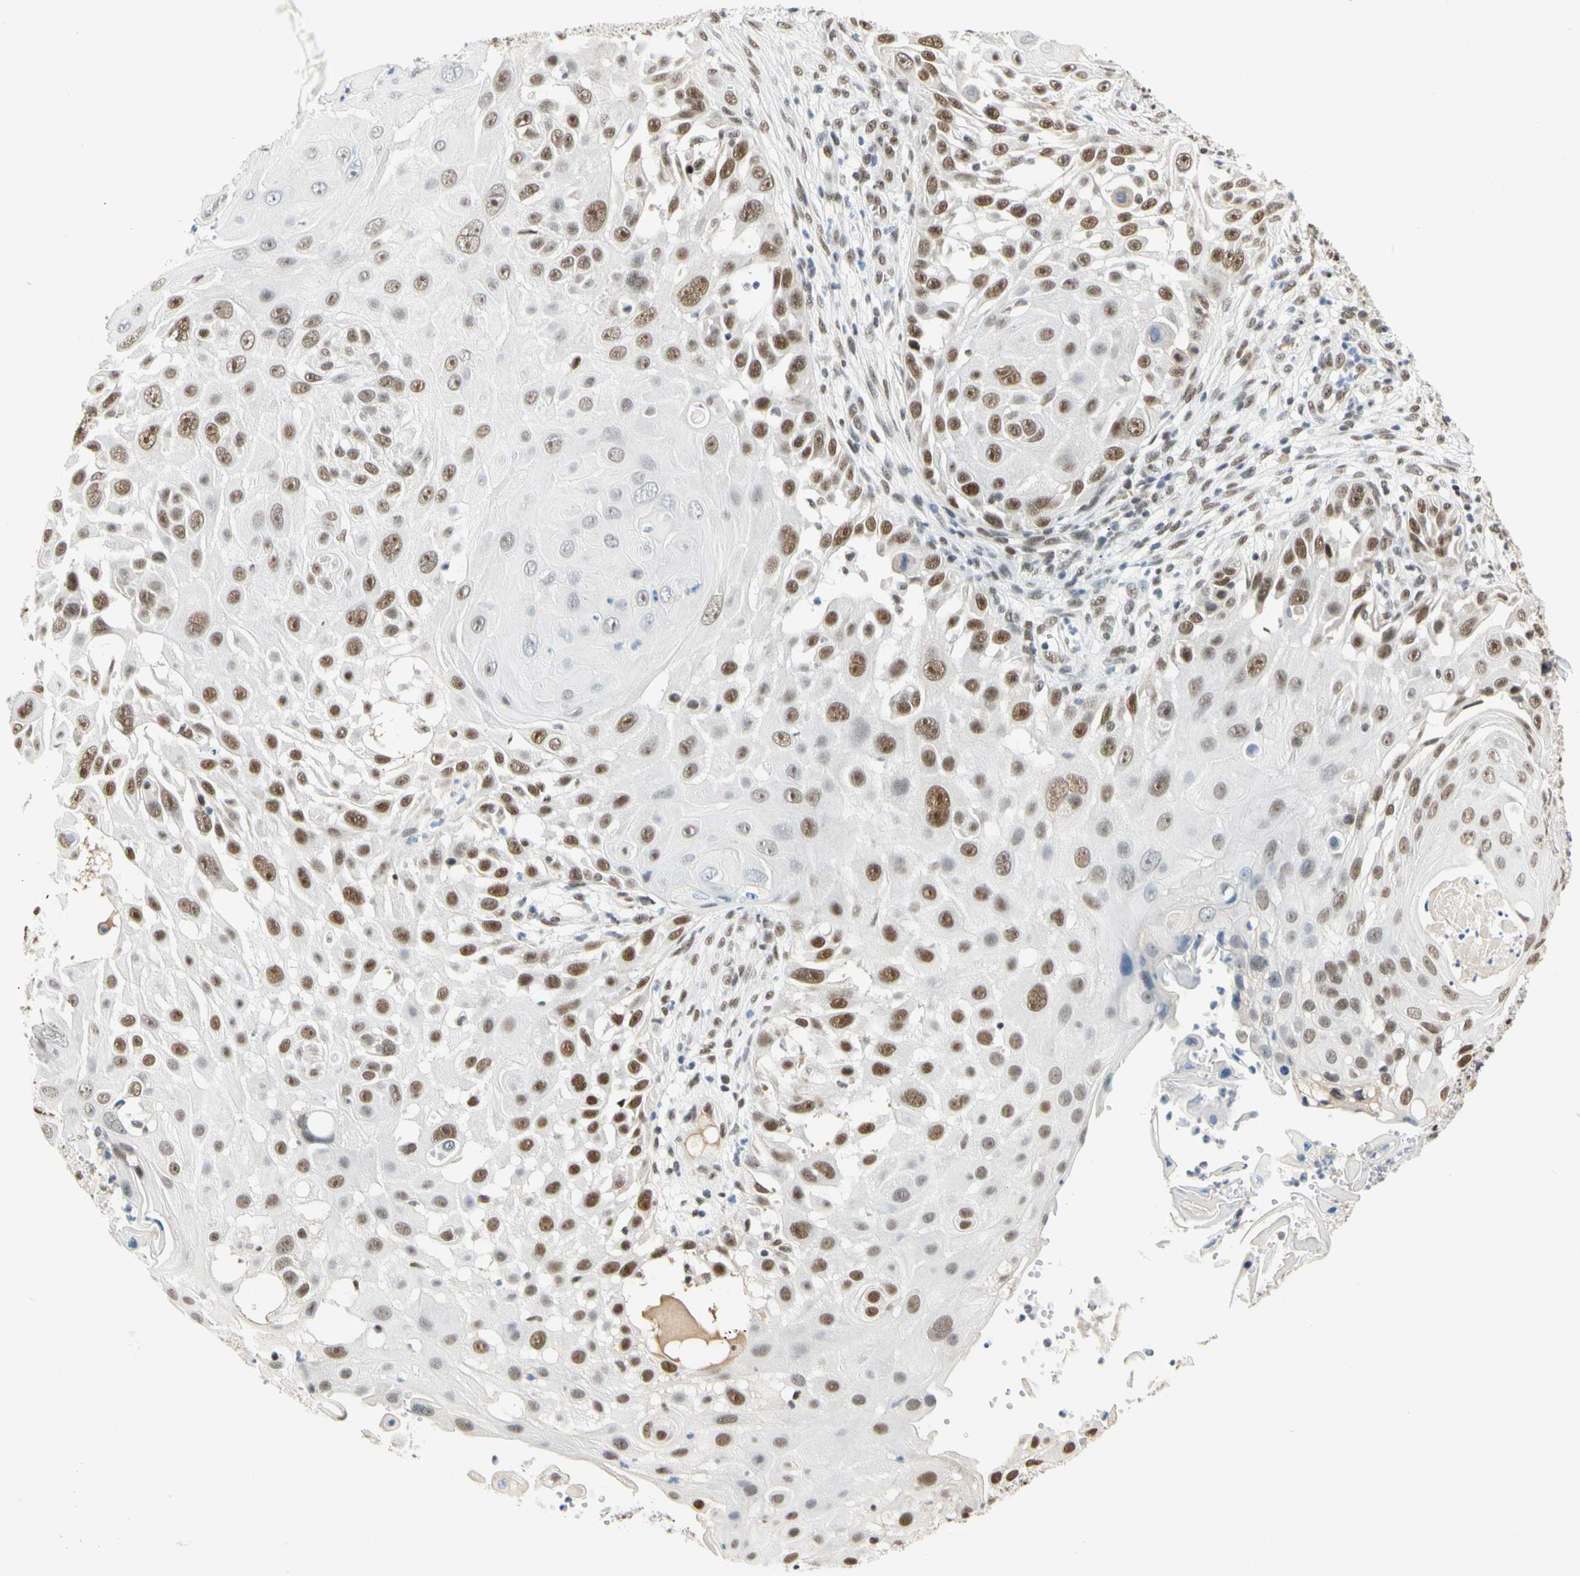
{"staining": {"intensity": "moderate", "quantity": ">75%", "location": "nuclear"}, "tissue": "skin cancer", "cell_type": "Tumor cells", "image_type": "cancer", "snomed": [{"axis": "morphology", "description": "Squamous cell carcinoma, NOS"}, {"axis": "topography", "description": "Skin"}], "caption": "Immunohistochemical staining of human skin squamous cell carcinoma reveals medium levels of moderate nuclear positivity in approximately >75% of tumor cells. (DAB (3,3'-diaminobenzidine) IHC, brown staining for protein, blue staining for nuclei).", "gene": "ZSCAN16", "patient": {"sex": "female", "age": 44}}